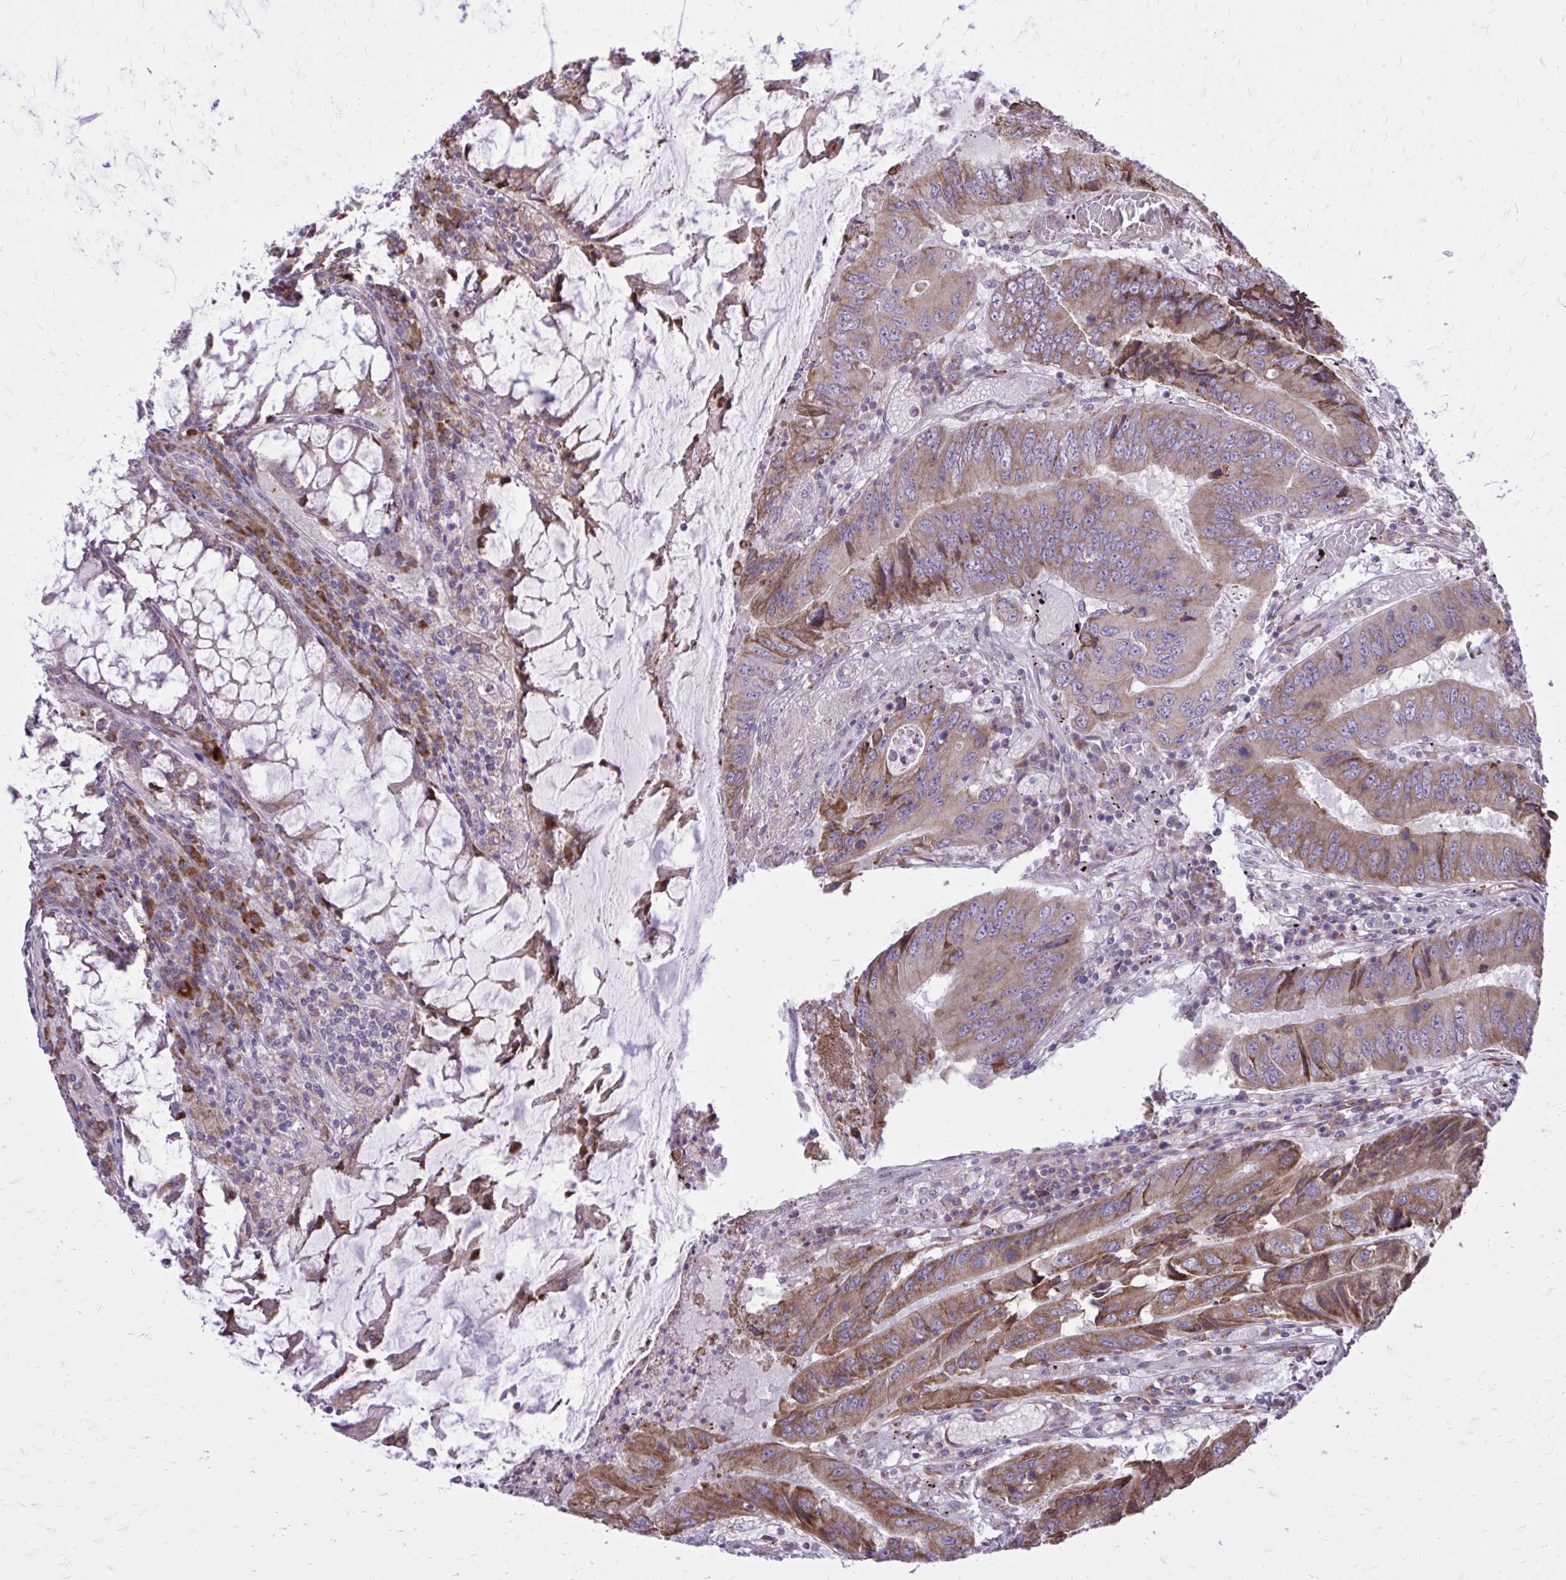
{"staining": {"intensity": "moderate", "quantity": ">75%", "location": "cytoplasmic/membranous"}, "tissue": "colorectal cancer", "cell_type": "Tumor cells", "image_type": "cancer", "snomed": [{"axis": "morphology", "description": "Adenocarcinoma, NOS"}, {"axis": "topography", "description": "Colon"}], "caption": "Colorectal cancer stained with a protein marker shows moderate staining in tumor cells.", "gene": "METTL9", "patient": {"sex": "male", "age": 53}}